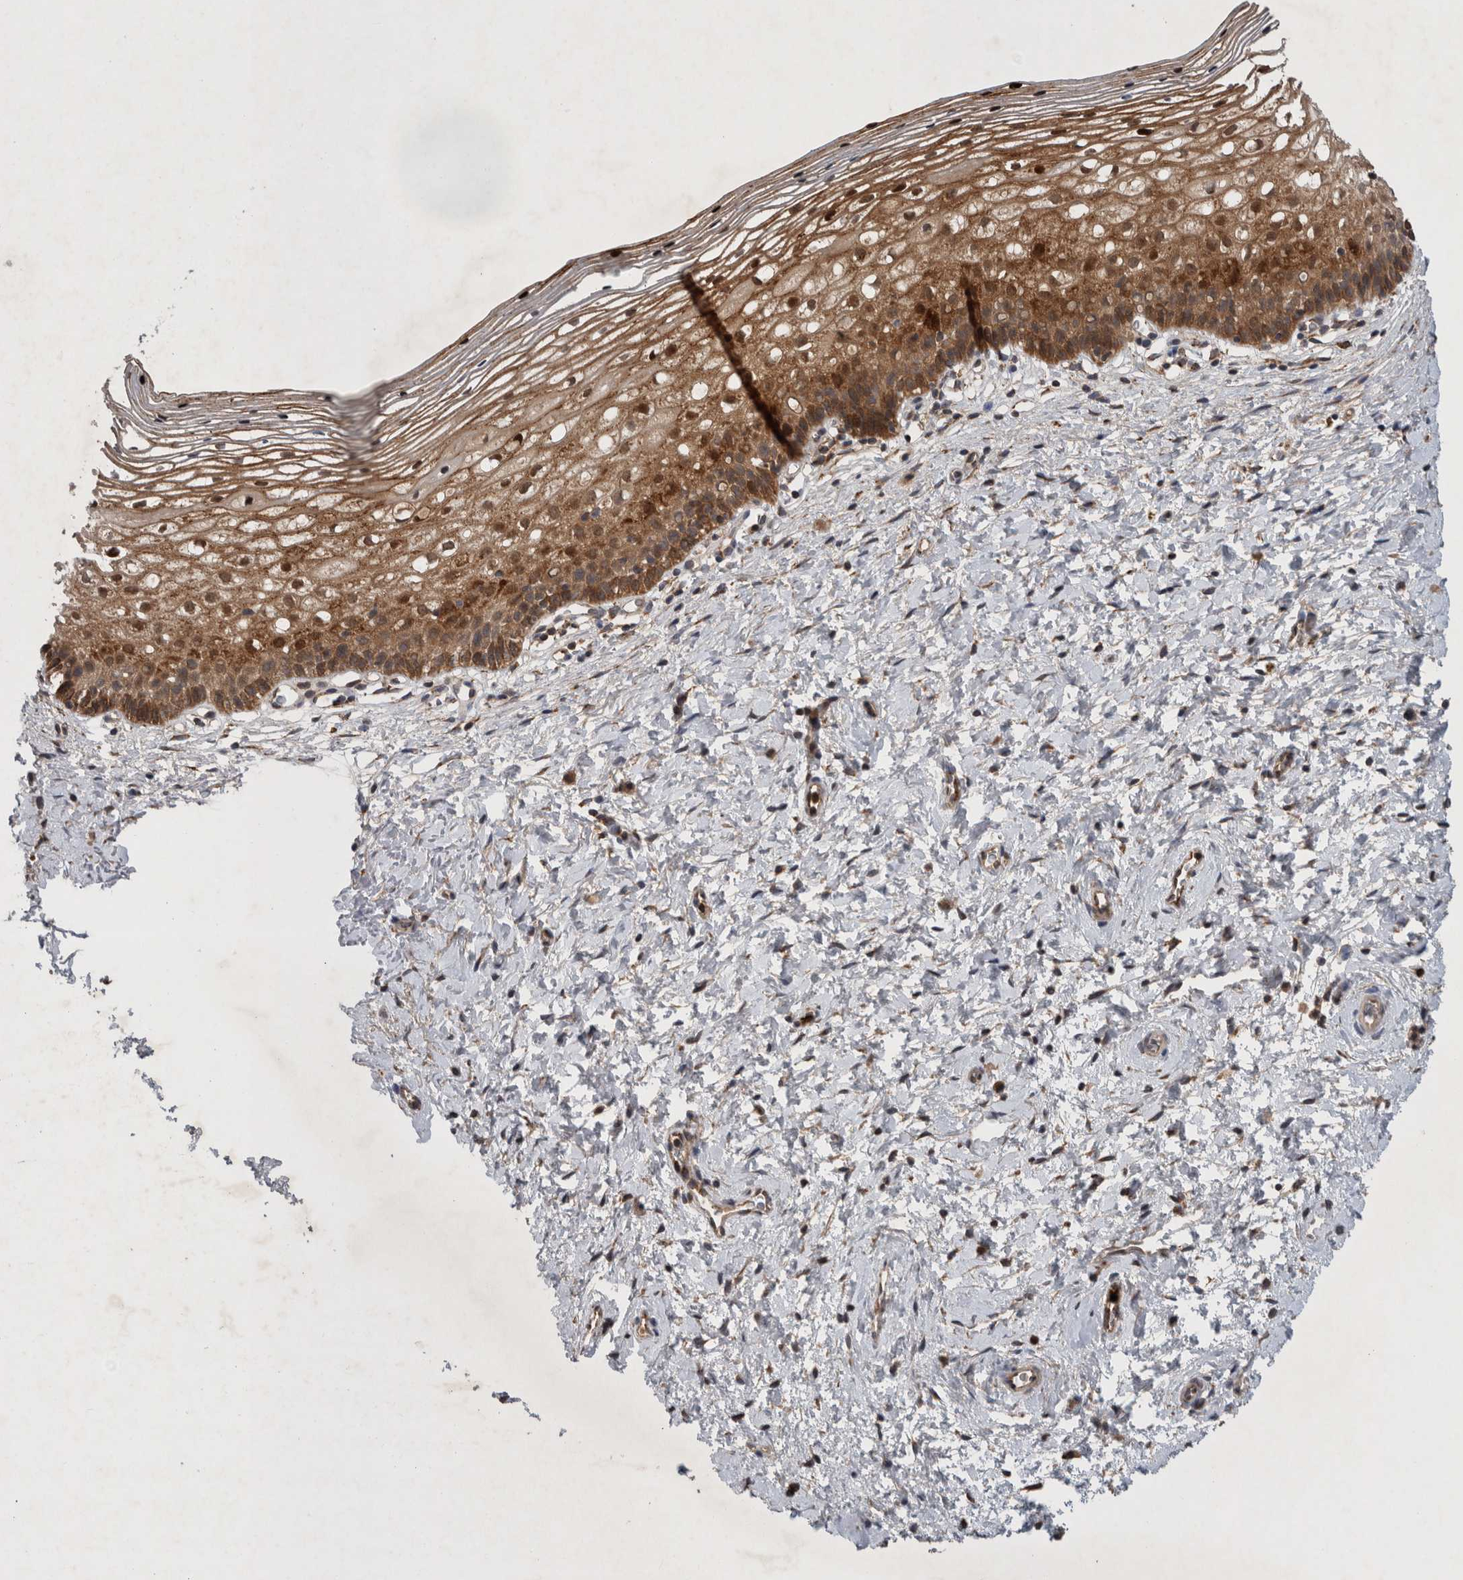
{"staining": {"intensity": "moderate", "quantity": ">75%", "location": "cytoplasmic/membranous"}, "tissue": "cervix", "cell_type": "Squamous epithelial cells", "image_type": "normal", "snomed": [{"axis": "morphology", "description": "Normal tissue, NOS"}, {"axis": "topography", "description": "Cervix"}], "caption": "IHC micrograph of benign cervix: cervix stained using IHC shows medium levels of moderate protein expression localized specifically in the cytoplasmic/membranous of squamous epithelial cells, appearing as a cytoplasmic/membranous brown color.", "gene": "PDCD2", "patient": {"sex": "female", "age": 72}}